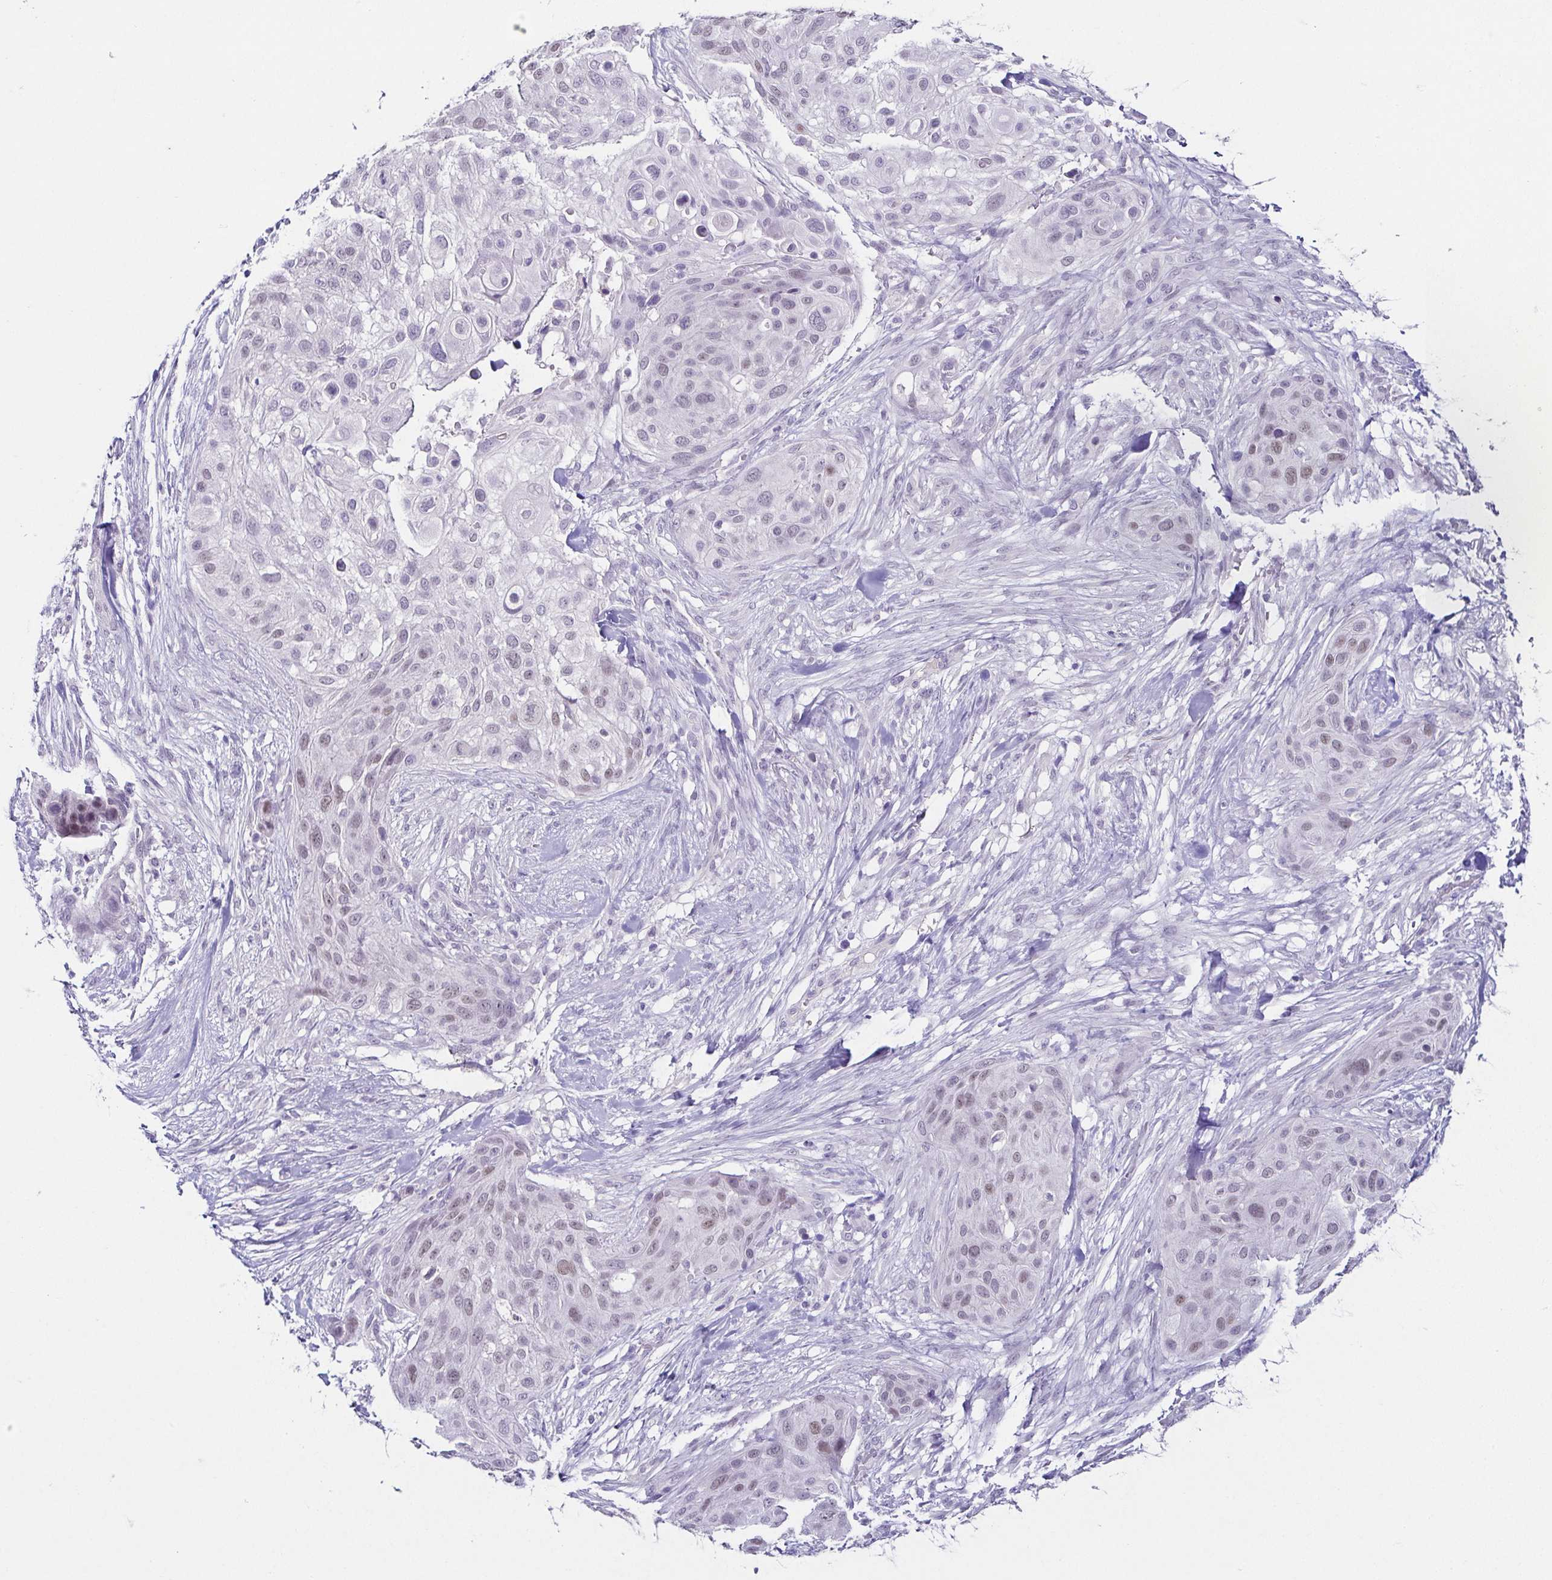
{"staining": {"intensity": "negative", "quantity": "none", "location": "none"}, "tissue": "skin cancer", "cell_type": "Tumor cells", "image_type": "cancer", "snomed": [{"axis": "morphology", "description": "Squamous cell carcinoma, NOS"}, {"axis": "topography", "description": "Skin"}], "caption": "Photomicrograph shows no protein expression in tumor cells of skin cancer (squamous cell carcinoma) tissue. Nuclei are stained in blue.", "gene": "TP73", "patient": {"sex": "female", "age": 87}}